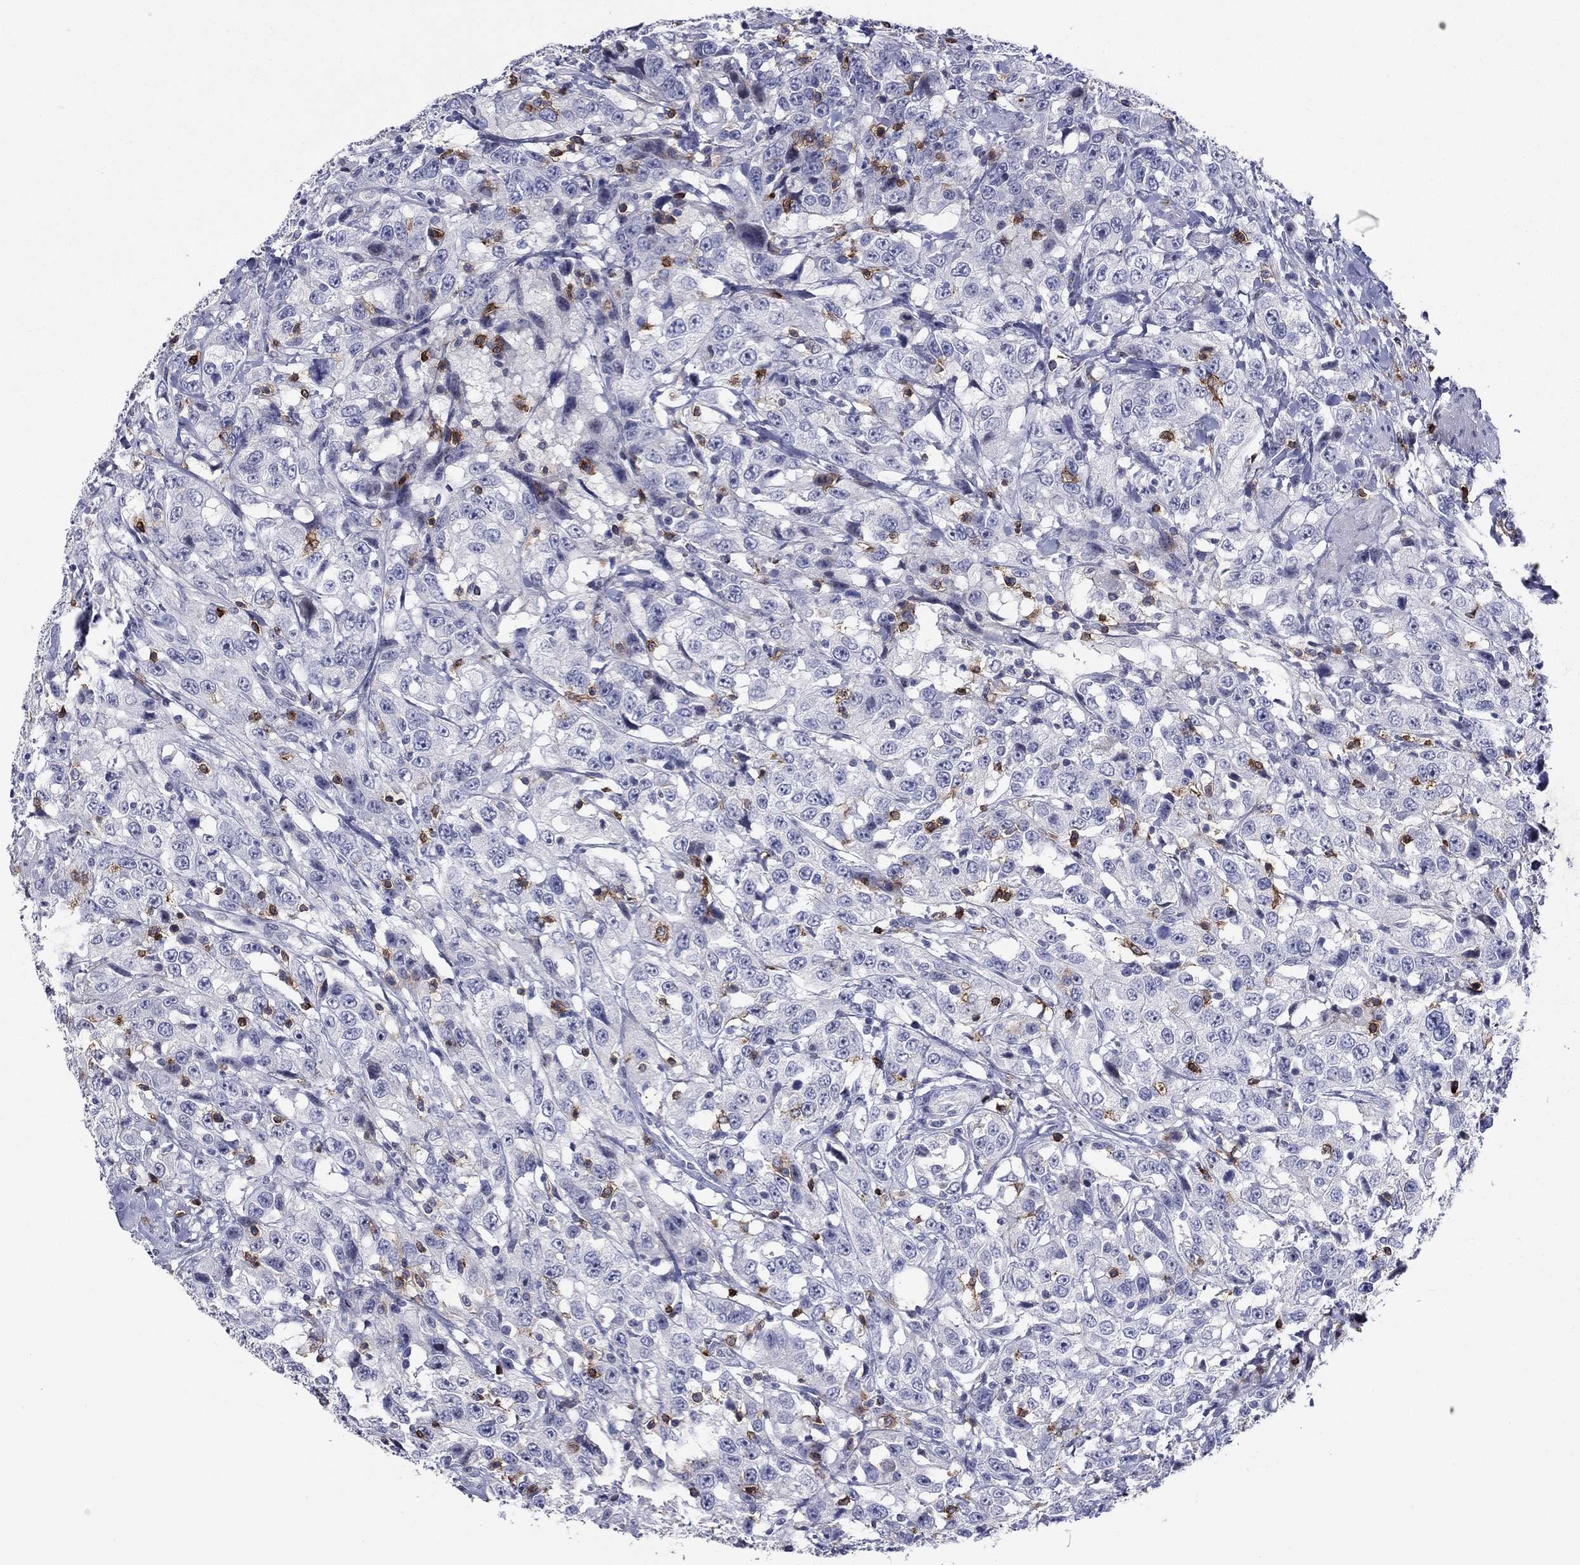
{"staining": {"intensity": "negative", "quantity": "none", "location": "none"}, "tissue": "urothelial cancer", "cell_type": "Tumor cells", "image_type": "cancer", "snomed": [{"axis": "morphology", "description": "Urothelial carcinoma, NOS"}, {"axis": "morphology", "description": "Urothelial carcinoma, High grade"}, {"axis": "topography", "description": "Urinary bladder"}], "caption": "Immunohistochemistry (IHC) of human urothelial cancer demonstrates no expression in tumor cells.", "gene": "ITGAE", "patient": {"sex": "female", "age": 73}}